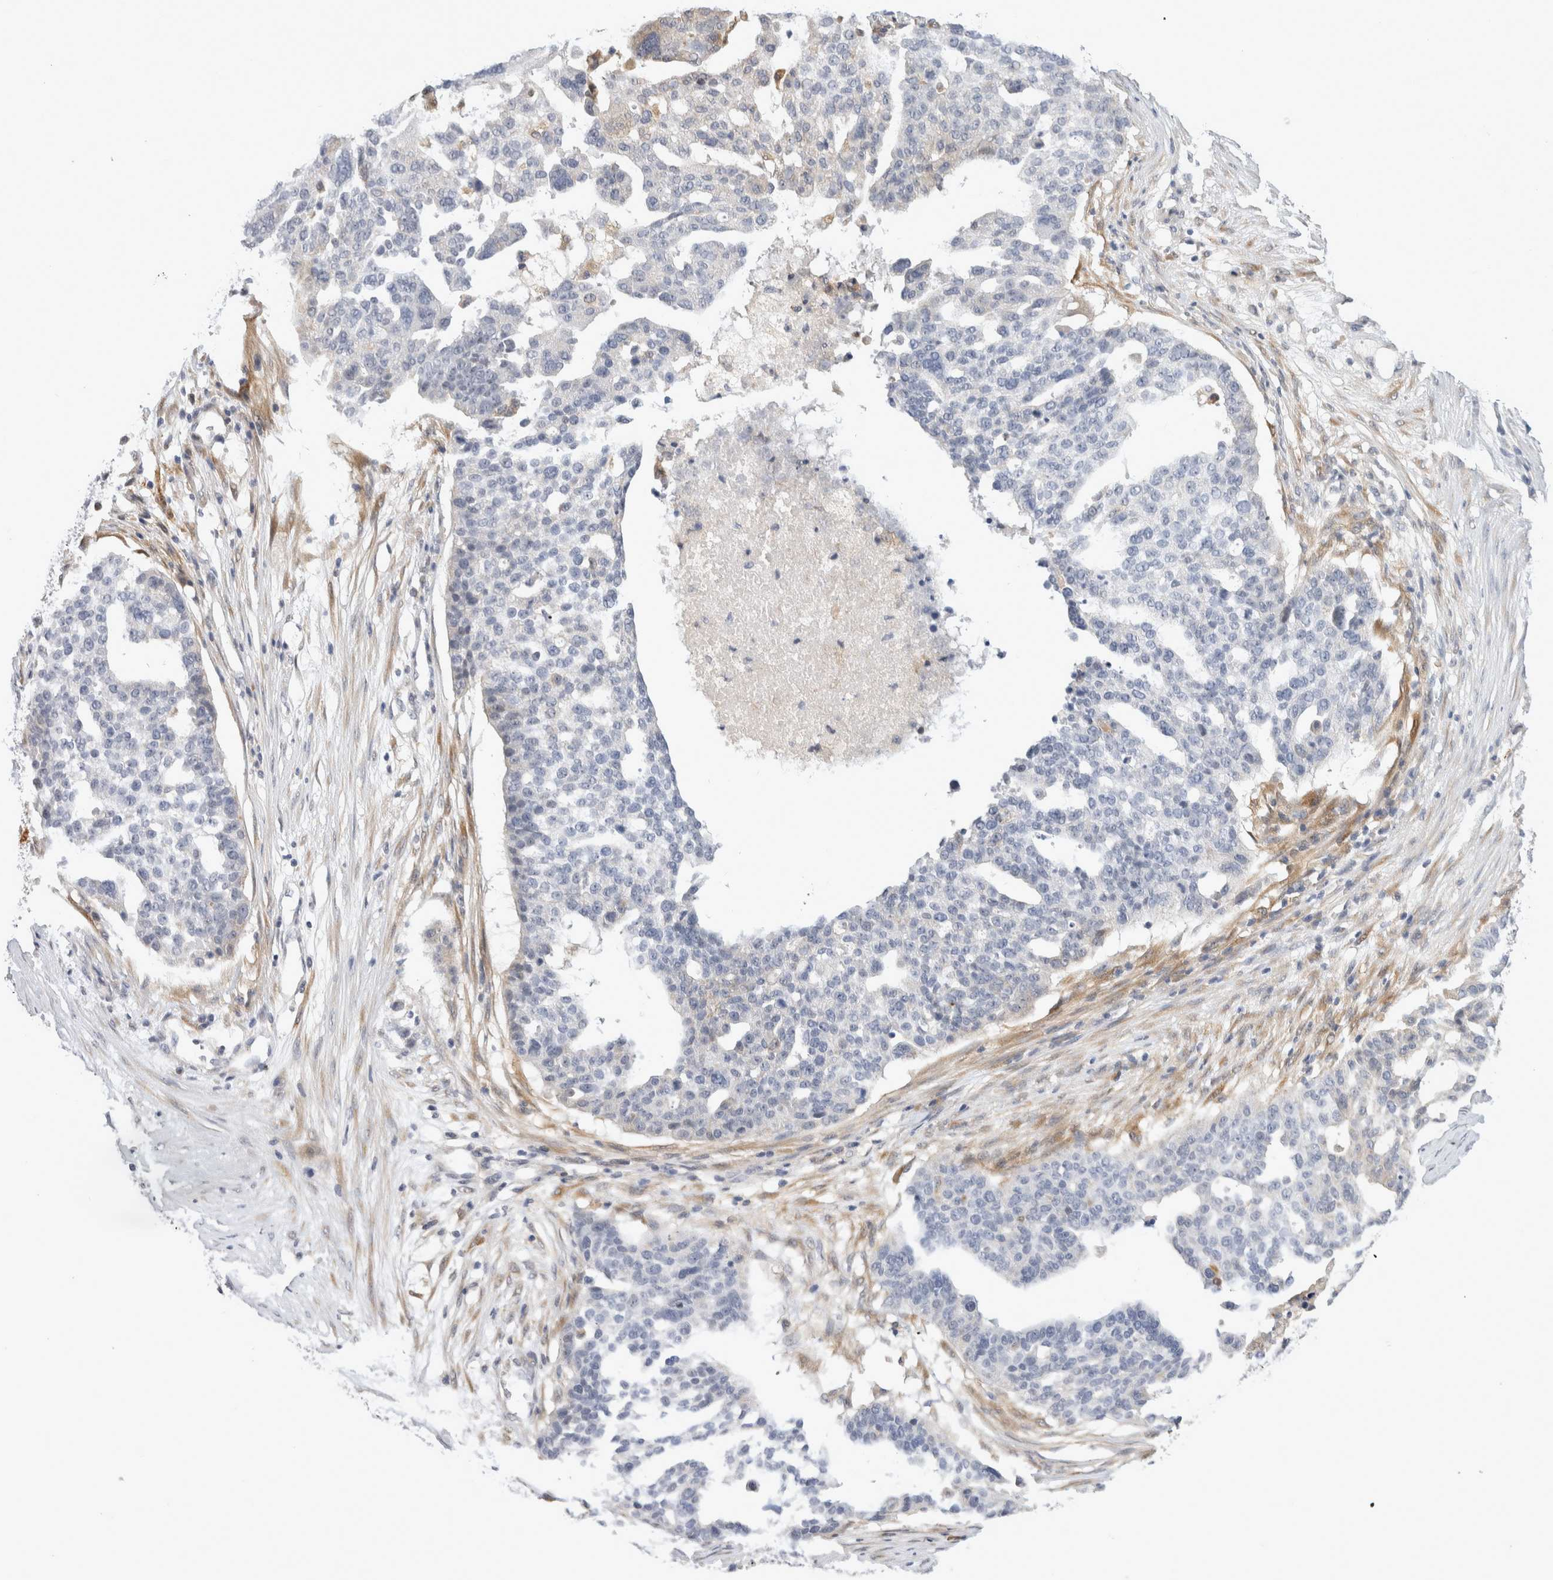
{"staining": {"intensity": "negative", "quantity": "none", "location": "none"}, "tissue": "ovarian cancer", "cell_type": "Tumor cells", "image_type": "cancer", "snomed": [{"axis": "morphology", "description": "Cystadenocarcinoma, serous, NOS"}, {"axis": "topography", "description": "Ovary"}], "caption": "Tumor cells are negative for protein expression in human serous cystadenocarcinoma (ovarian).", "gene": "APOL2", "patient": {"sex": "female", "age": 59}}